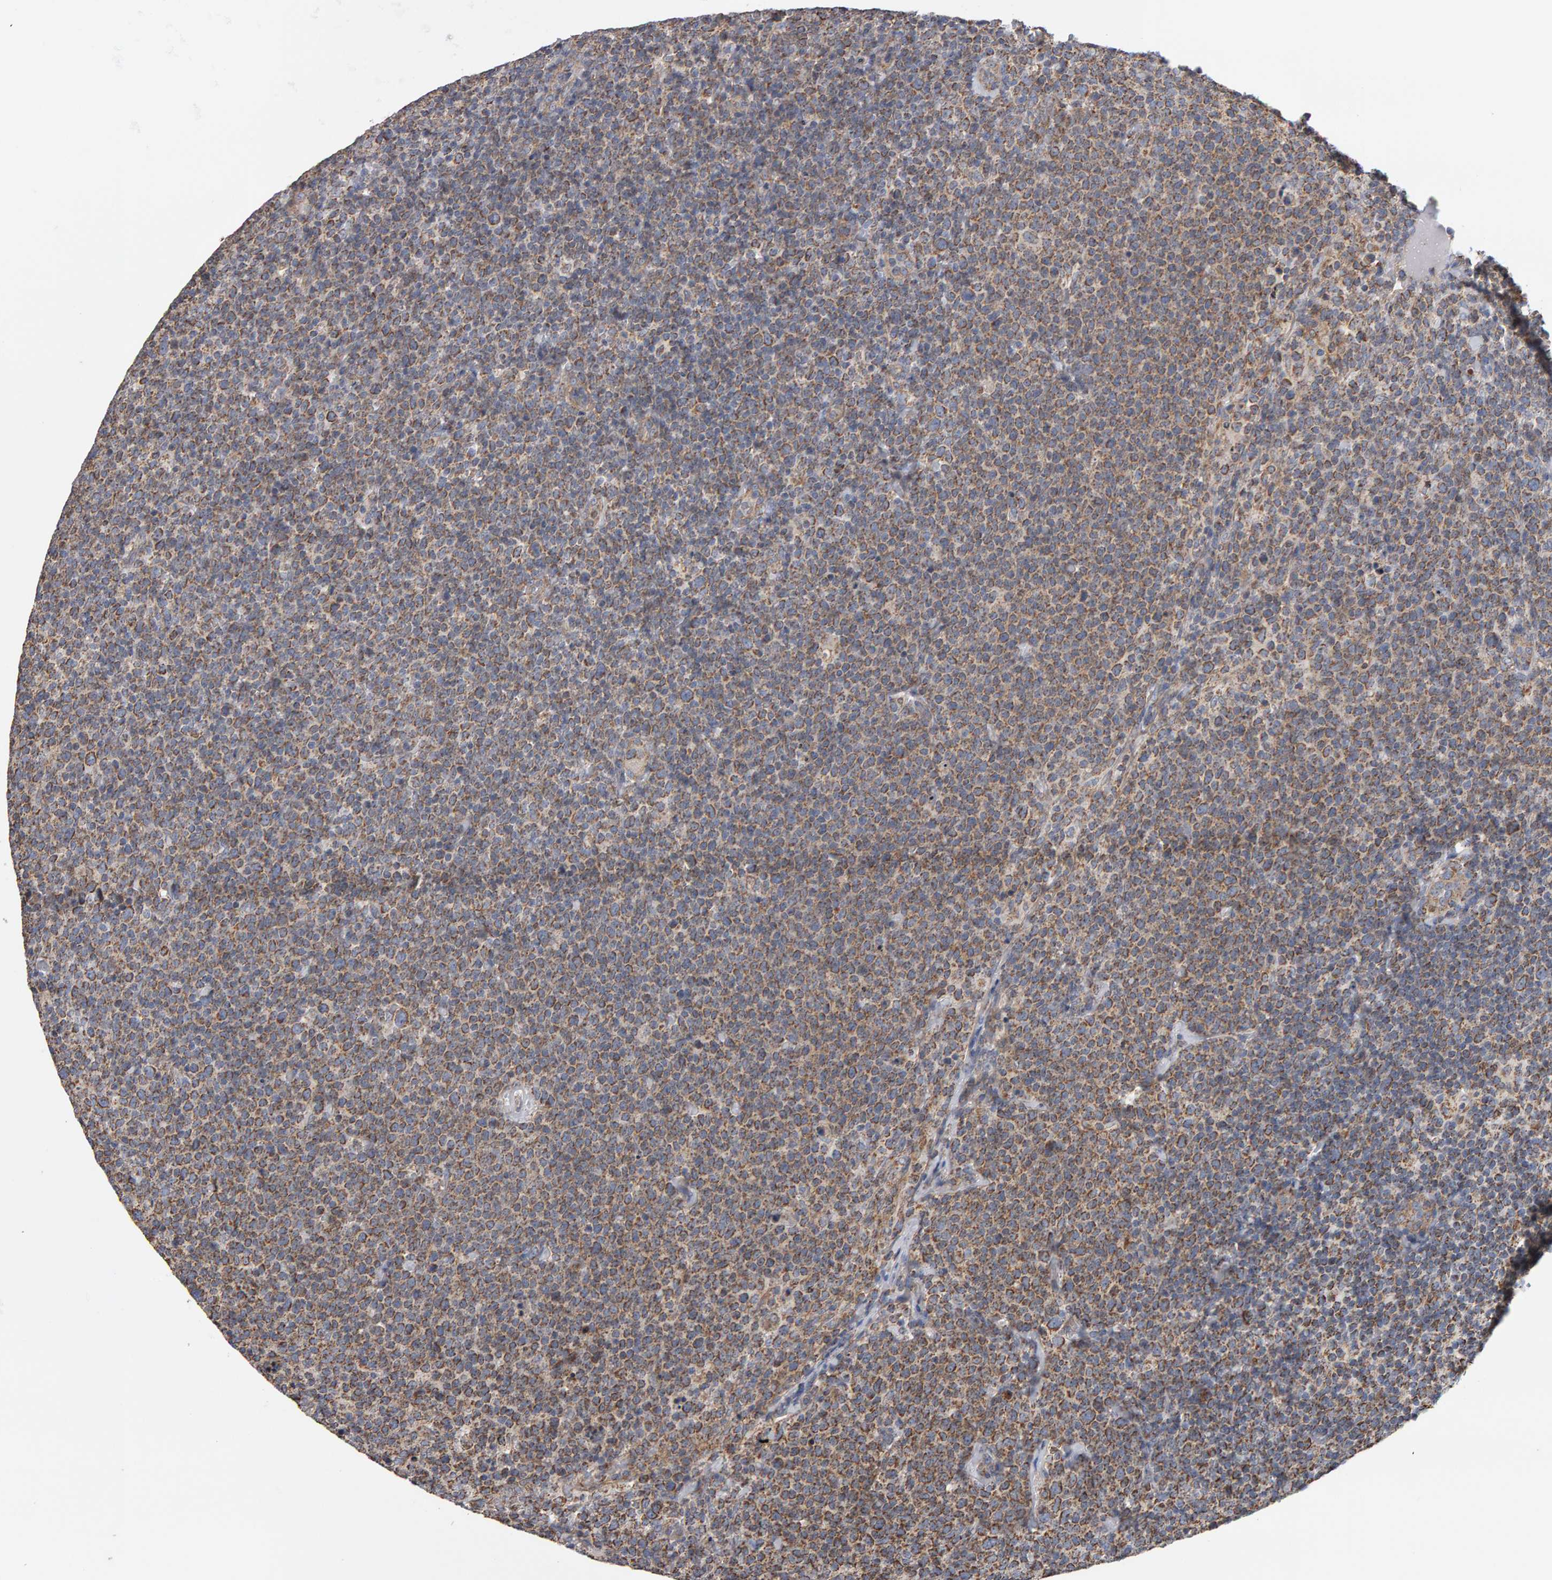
{"staining": {"intensity": "moderate", "quantity": ">75%", "location": "cytoplasmic/membranous"}, "tissue": "lymphoma", "cell_type": "Tumor cells", "image_type": "cancer", "snomed": [{"axis": "morphology", "description": "Malignant lymphoma, non-Hodgkin's type, High grade"}, {"axis": "topography", "description": "Lymph node"}], "caption": "Protein staining demonstrates moderate cytoplasmic/membranous positivity in about >75% of tumor cells in malignant lymphoma, non-Hodgkin's type (high-grade).", "gene": "TOM1L1", "patient": {"sex": "male", "age": 61}}